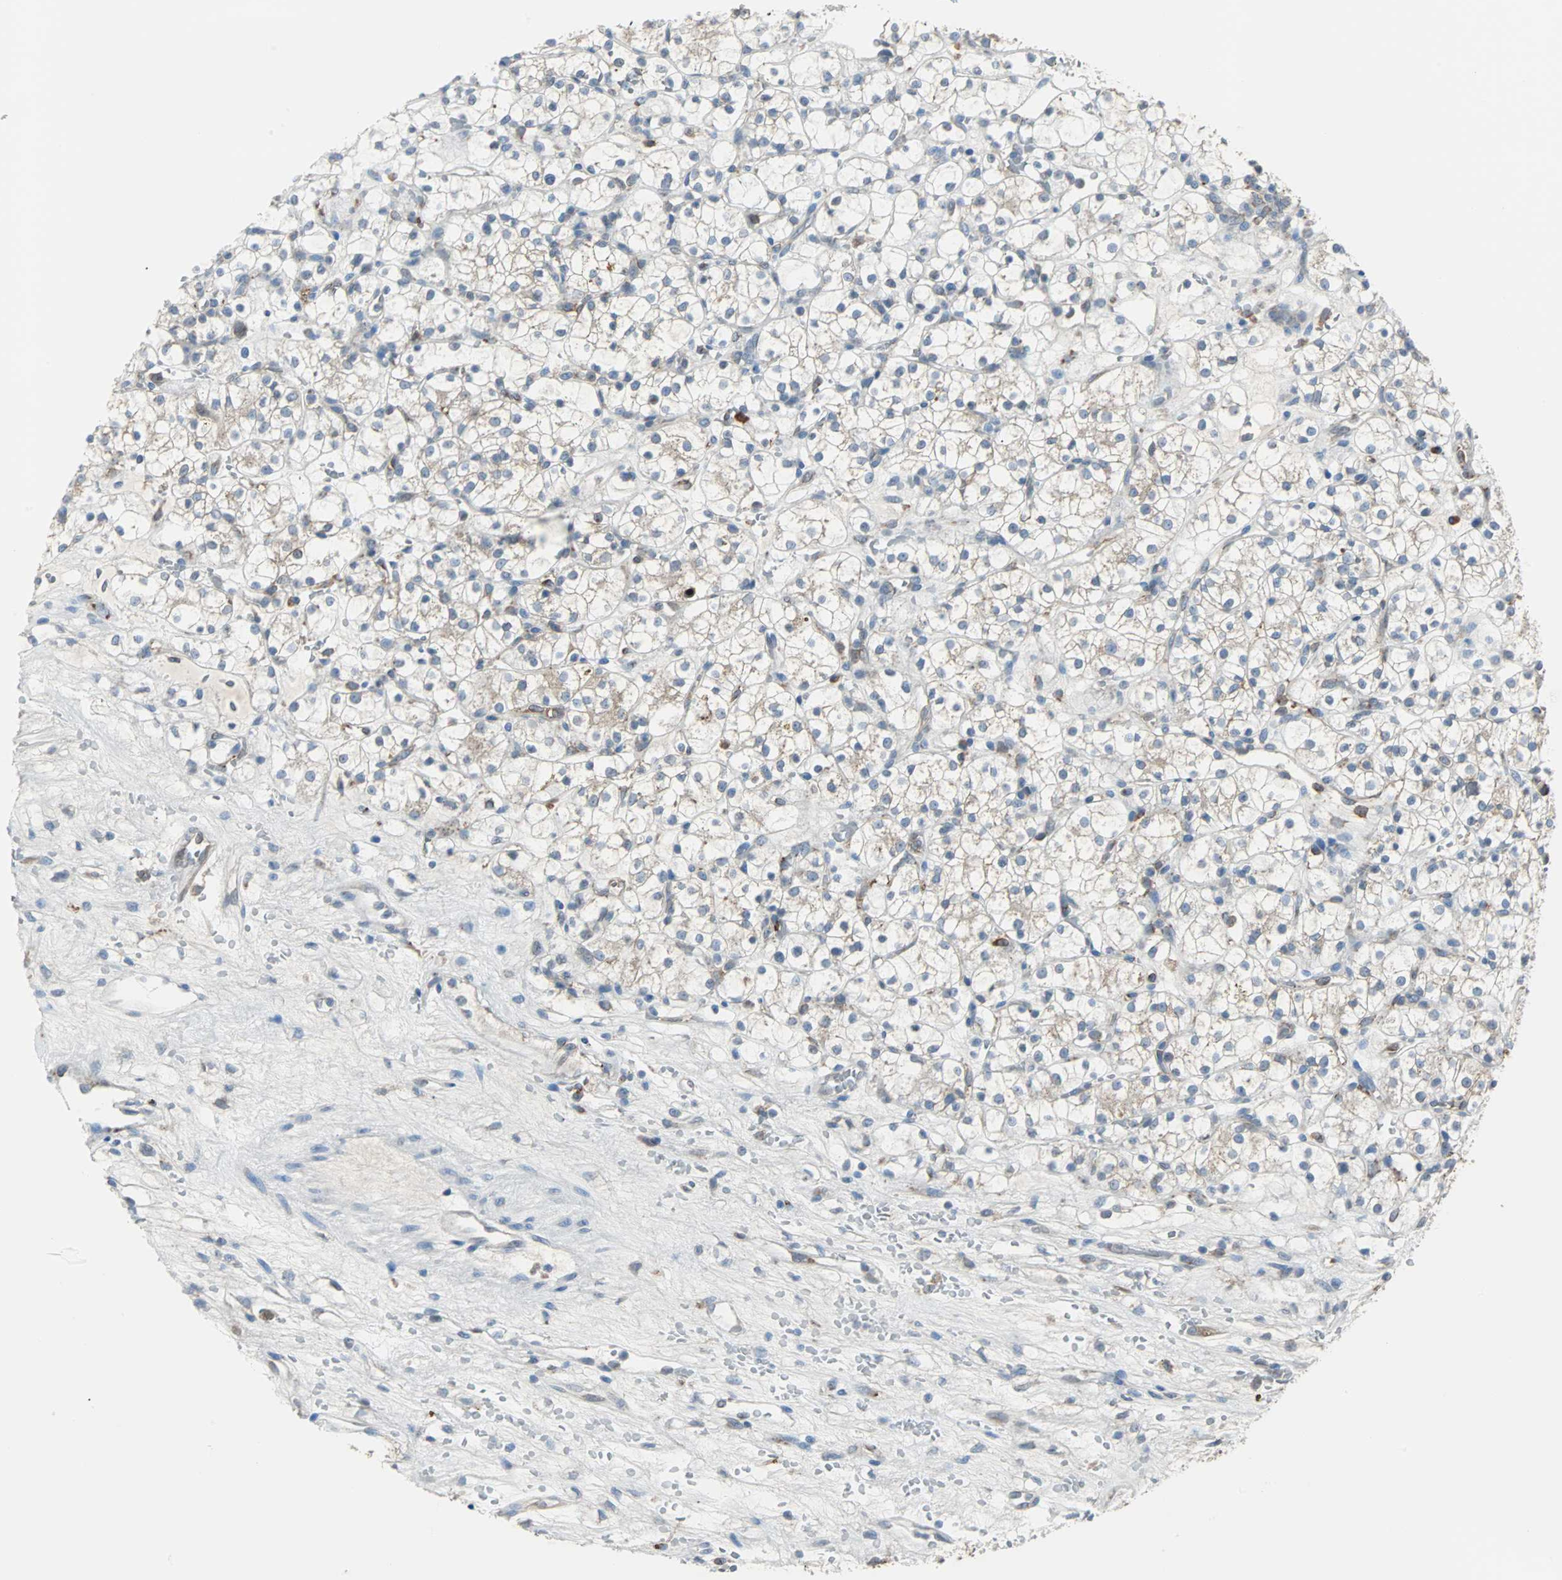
{"staining": {"intensity": "weak", "quantity": "<25%", "location": "cytoplasmic/membranous"}, "tissue": "renal cancer", "cell_type": "Tumor cells", "image_type": "cancer", "snomed": [{"axis": "morphology", "description": "Adenocarcinoma, NOS"}, {"axis": "topography", "description": "Kidney"}], "caption": "DAB immunohistochemical staining of renal adenocarcinoma shows no significant staining in tumor cells.", "gene": "PDIA4", "patient": {"sex": "female", "age": 60}}